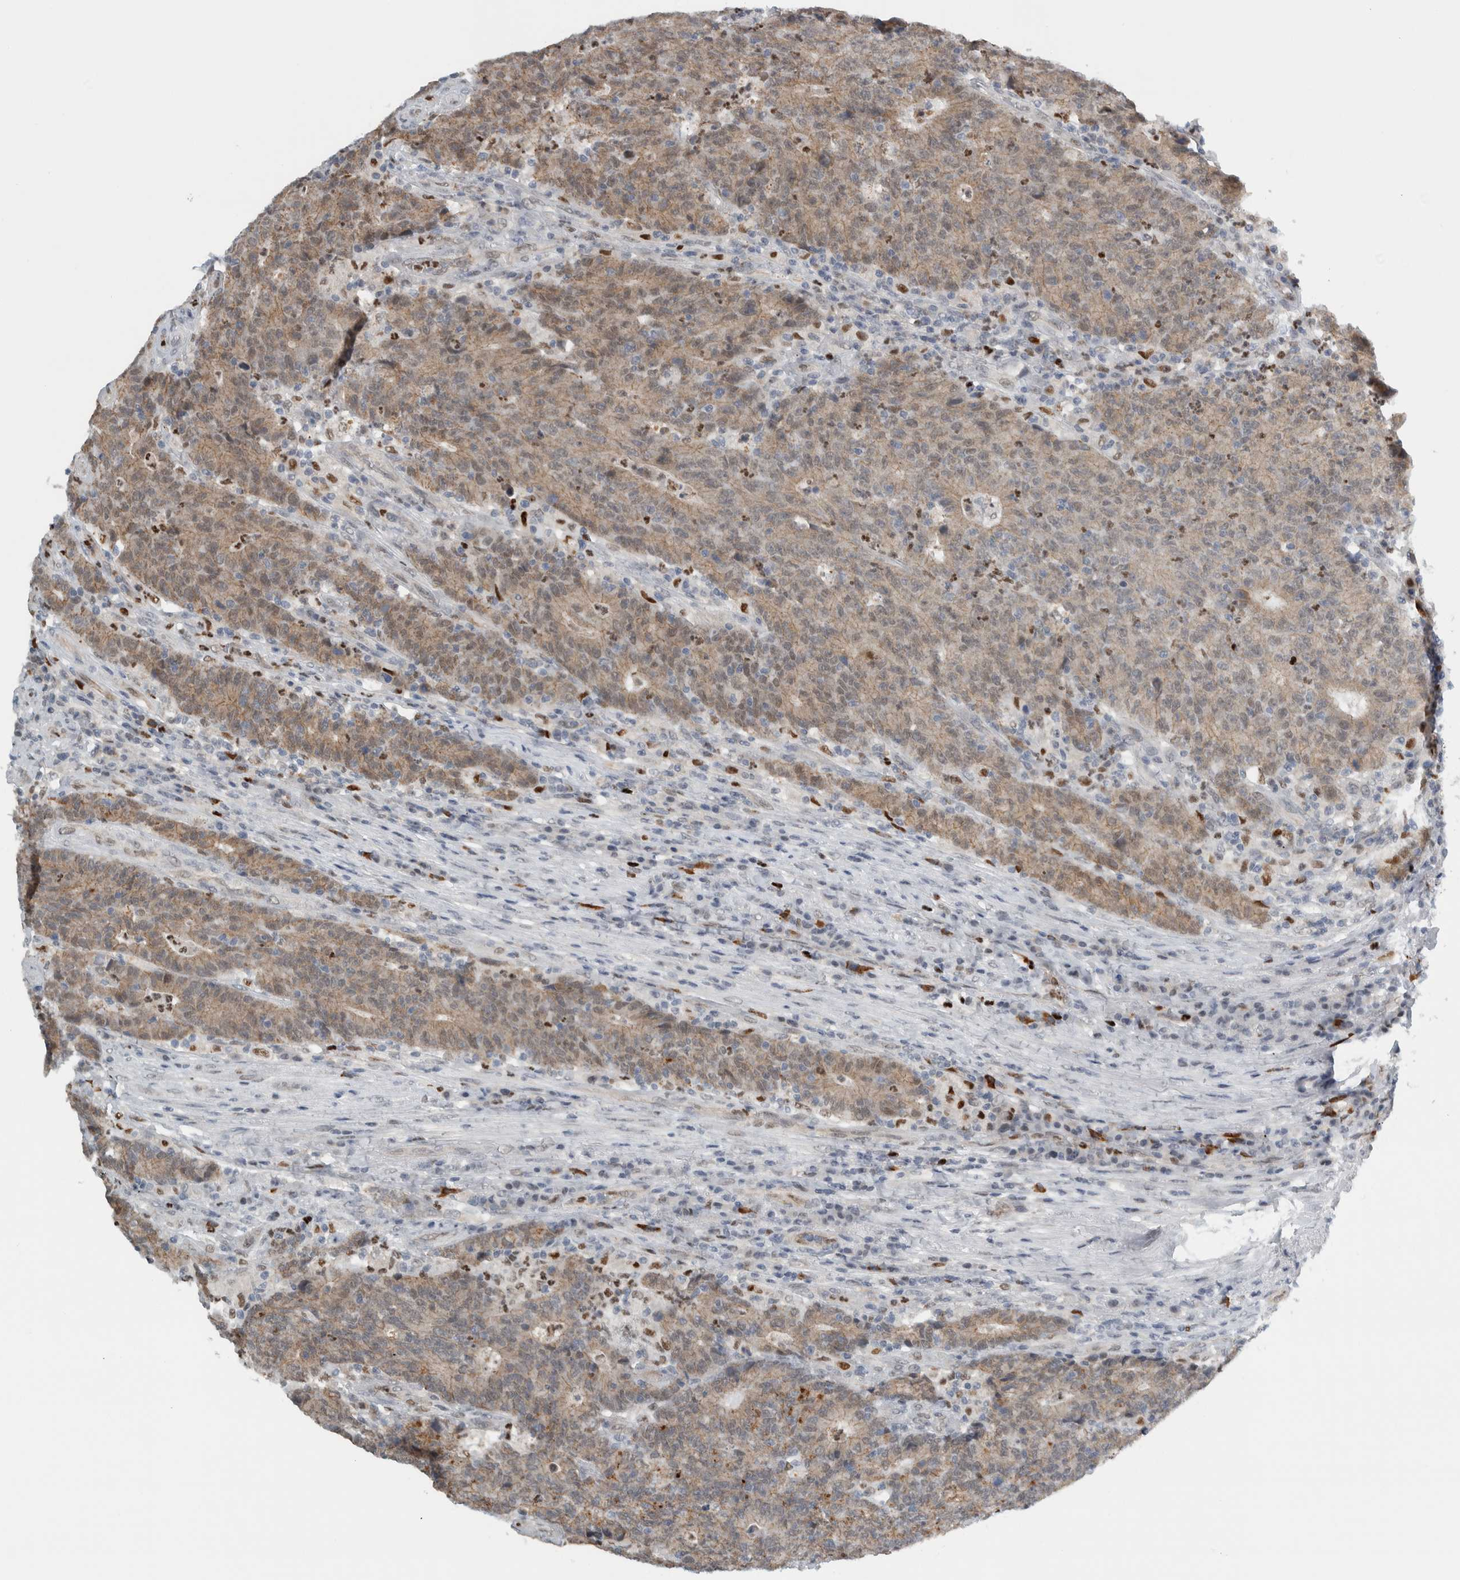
{"staining": {"intensity": "moderate", "quantity": ">75%", "location": "cytoplasmic/membranous"}, "tissue": "colorectal cancer", "cell_type": "Tumor cells", "image_type": "cancer", "snomed": [{"axis": "morphology", "description": "Normal tissue, NOS"}, {"axis": "morphology", "description": "Adenocarcinoma, NOS"}, {"axis": "topography", "description": "Colon"}], "caption": "Immunohistochemical staining of colorectal adenocarcinoma demonstrates medium levels of moderate cytoplasmic/membranous protein expression in about >75% of tumor cells.", "gene": "ADPRM", "patient": {"sex": "female", "age": 75}}